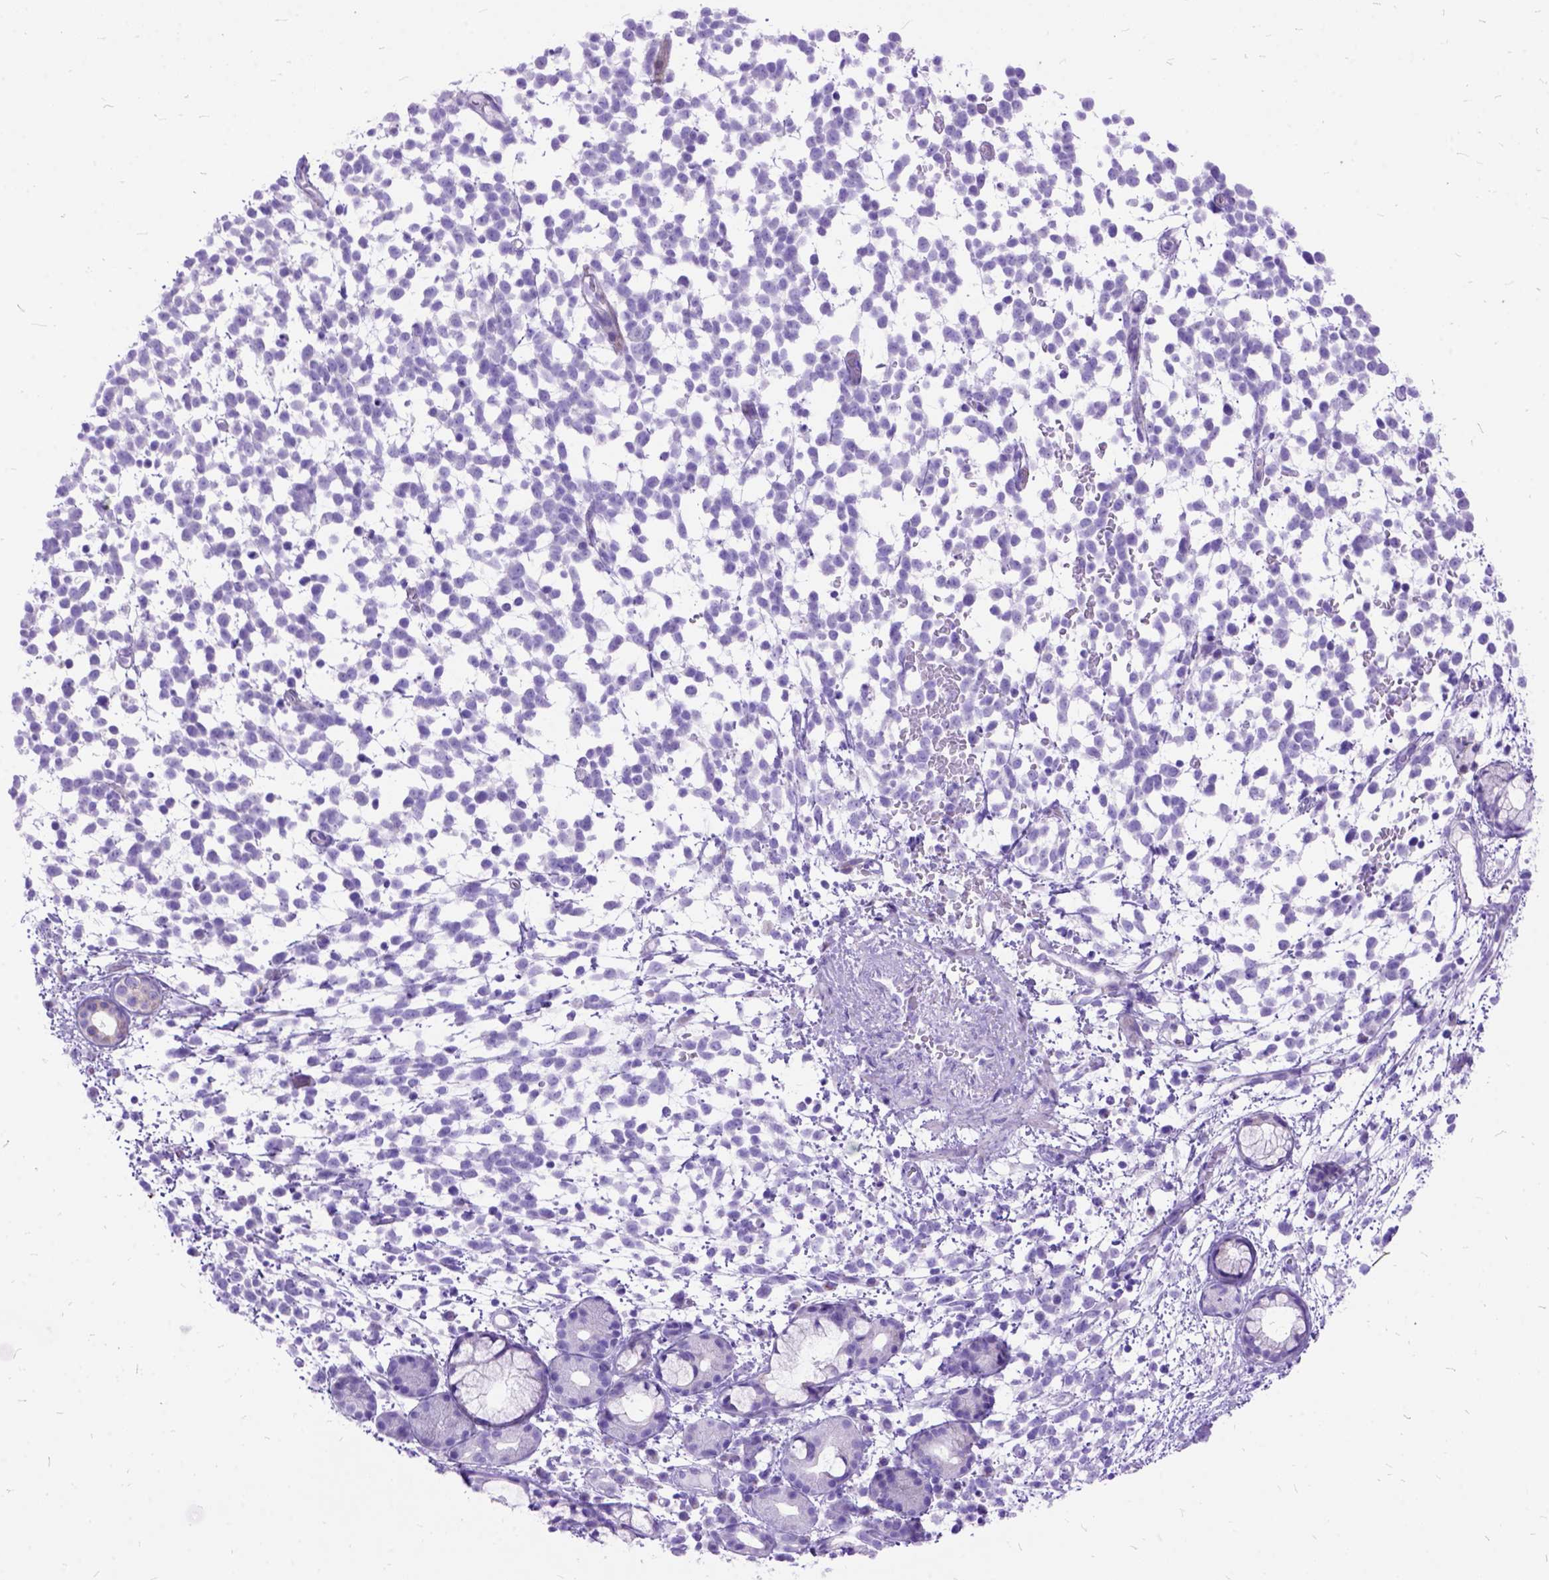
{"staining": {"intensity": "negative", "quantity": "none", "location": "none"}, "tissue": "melanoma", "cell_type": "Tumor cells", "image_type": "cancer", "snomed": [{"axis": "morphology", "description": "Malignant melanoma, NOS"}, {"axis": "topography", "description": "Skin"}], "caption": "High power microscopy micrograph of an immunohistochemistry histopathology image of malignant melanoma, revealing no significant positivity in tumor cells.", "gene": "DNAH2", "patient": {"sex": "female", "age": 70}}